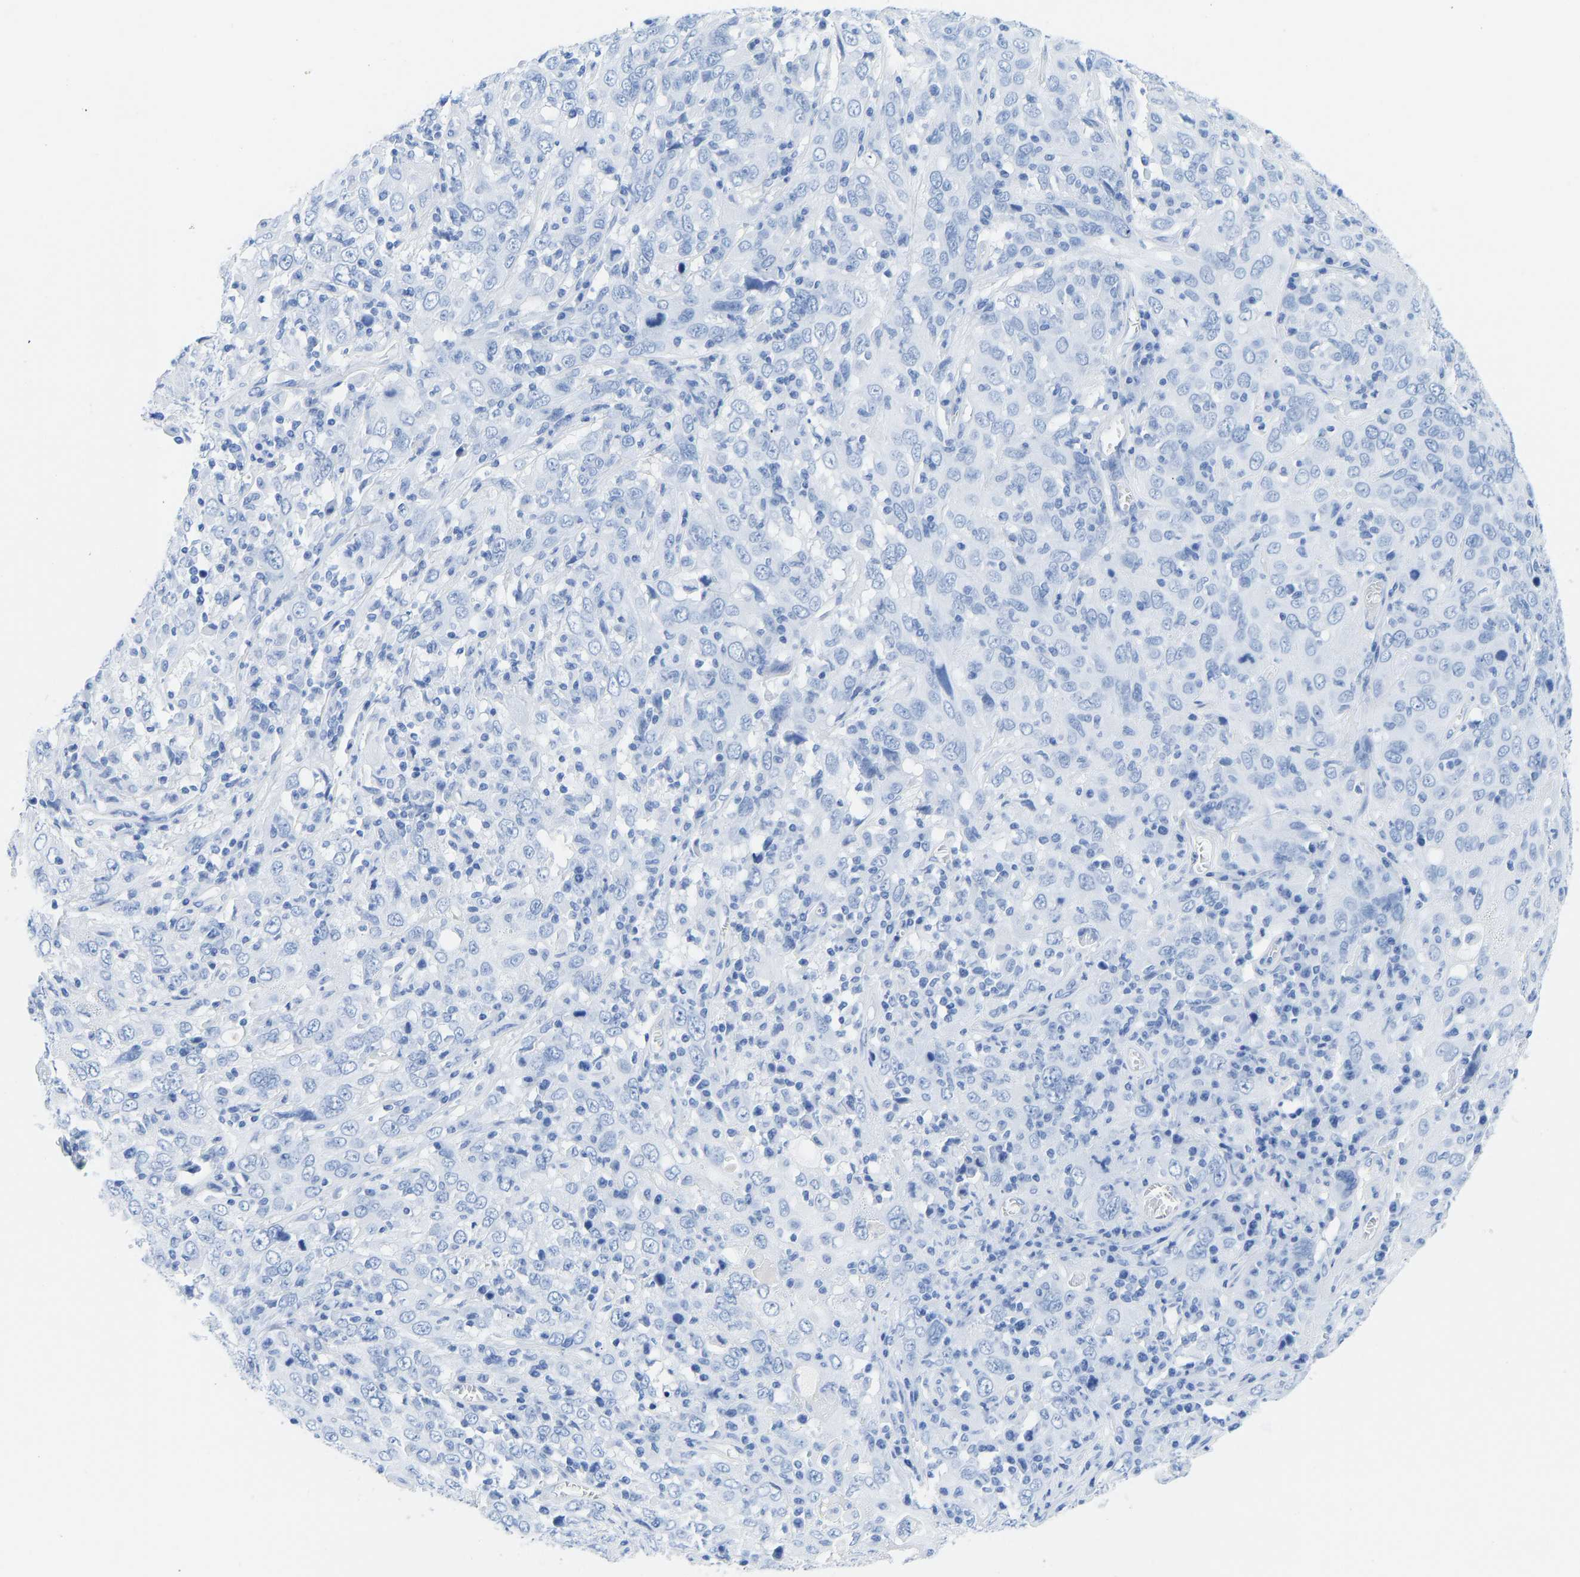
{"staining": {"intensity": "negative", "quantity": "none", "location": "none"}, "tissue": "cervical cancer", "cell_type": "Tumor cells", "image_type": "cancer", "snomed": [{"axis": "morphology", "description": "Squamous cell carcinoma, NOS"}, {"axis": "topography", "description": "Cervix"}], "caption": "High magnification brightfield microscopy of cervical squamous cell carcinoma stained with DAB (3,3'-diaminobenzidine) (brown) and counterstained with hematoxylin (blue): tumor cells show no significant expression.", "gene": "ELMO2", "patient": {"sex": "female", "age": 46}}